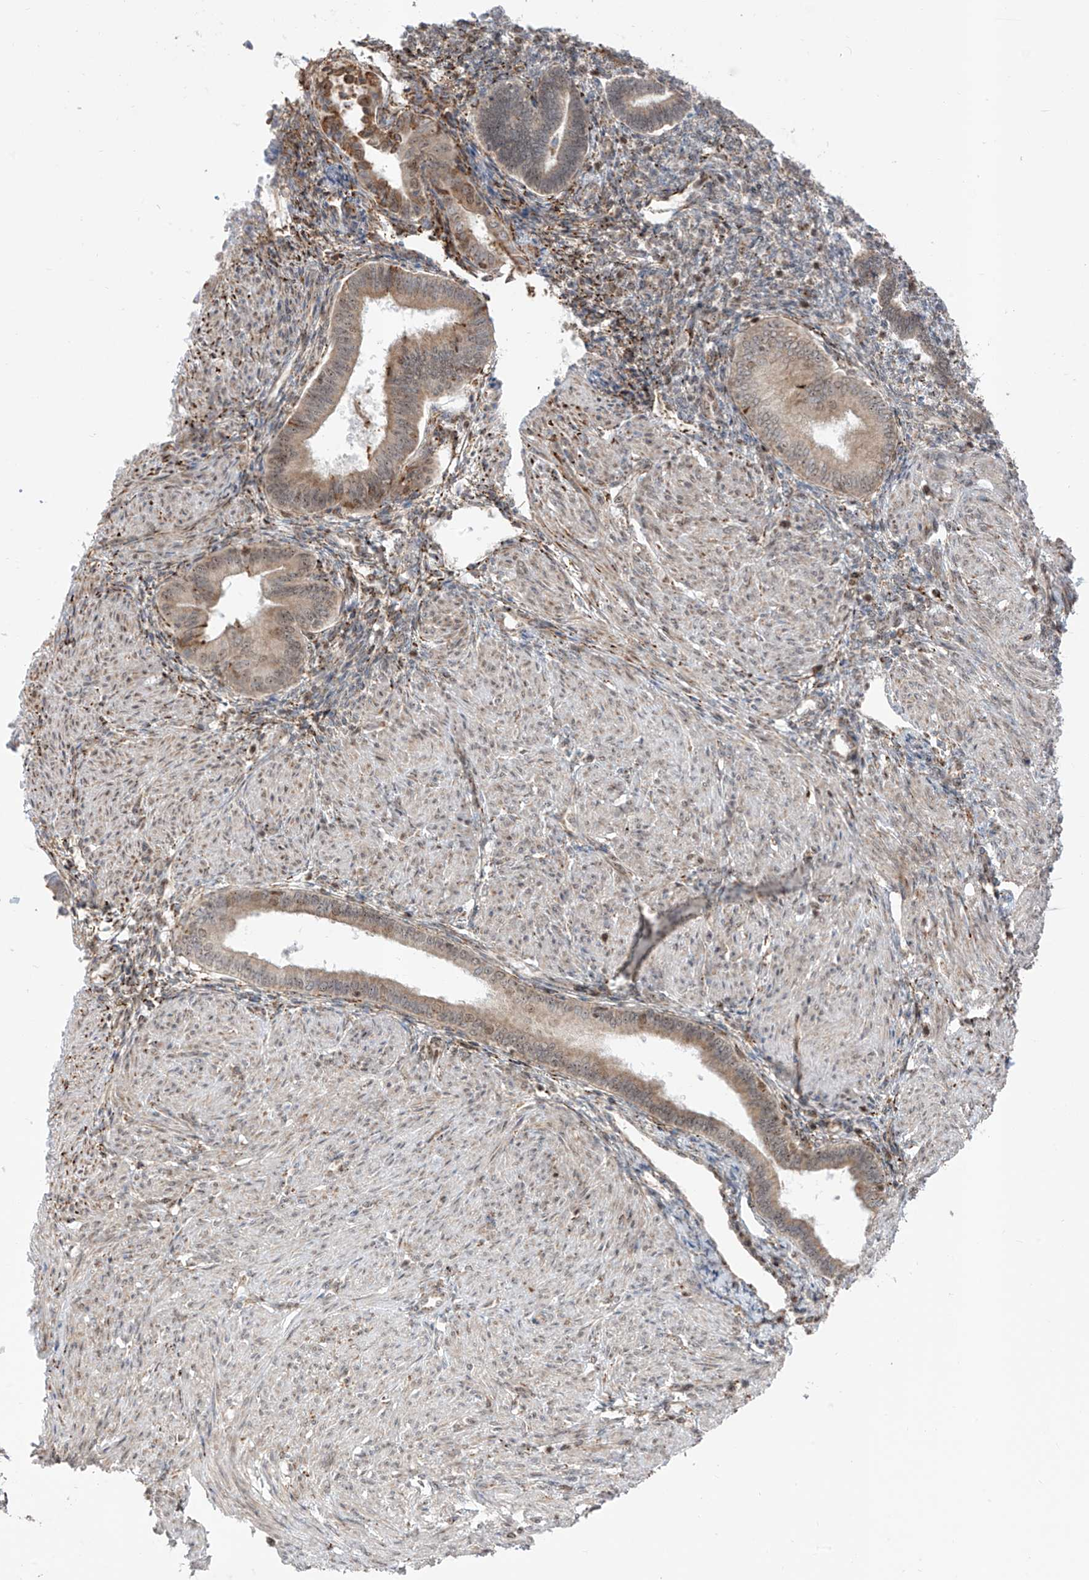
{"staining": {"intensity": "moderate", "quantity": "<25%", "location": "cytoplasmic/membranous"}, "tissue": "endometrium", "cell_type": "Cells in endometrial stroma", "image_type": "normal", "snomed": [{"axis": "morphology", "description": "Normal tissue, NOS"}, {"axis": "topography", "description": "Endometrium"}], "caption": "A high-resolution photomicrograph shows immunohistochemistry staining of normal endometrium, which exhibits moderate cytoplasmic/membranous positivity in approximately <25% of cells in endometrial stroma.", "gene": "ZBTB8A", "patient": {"sex": "female", "age": 53}}